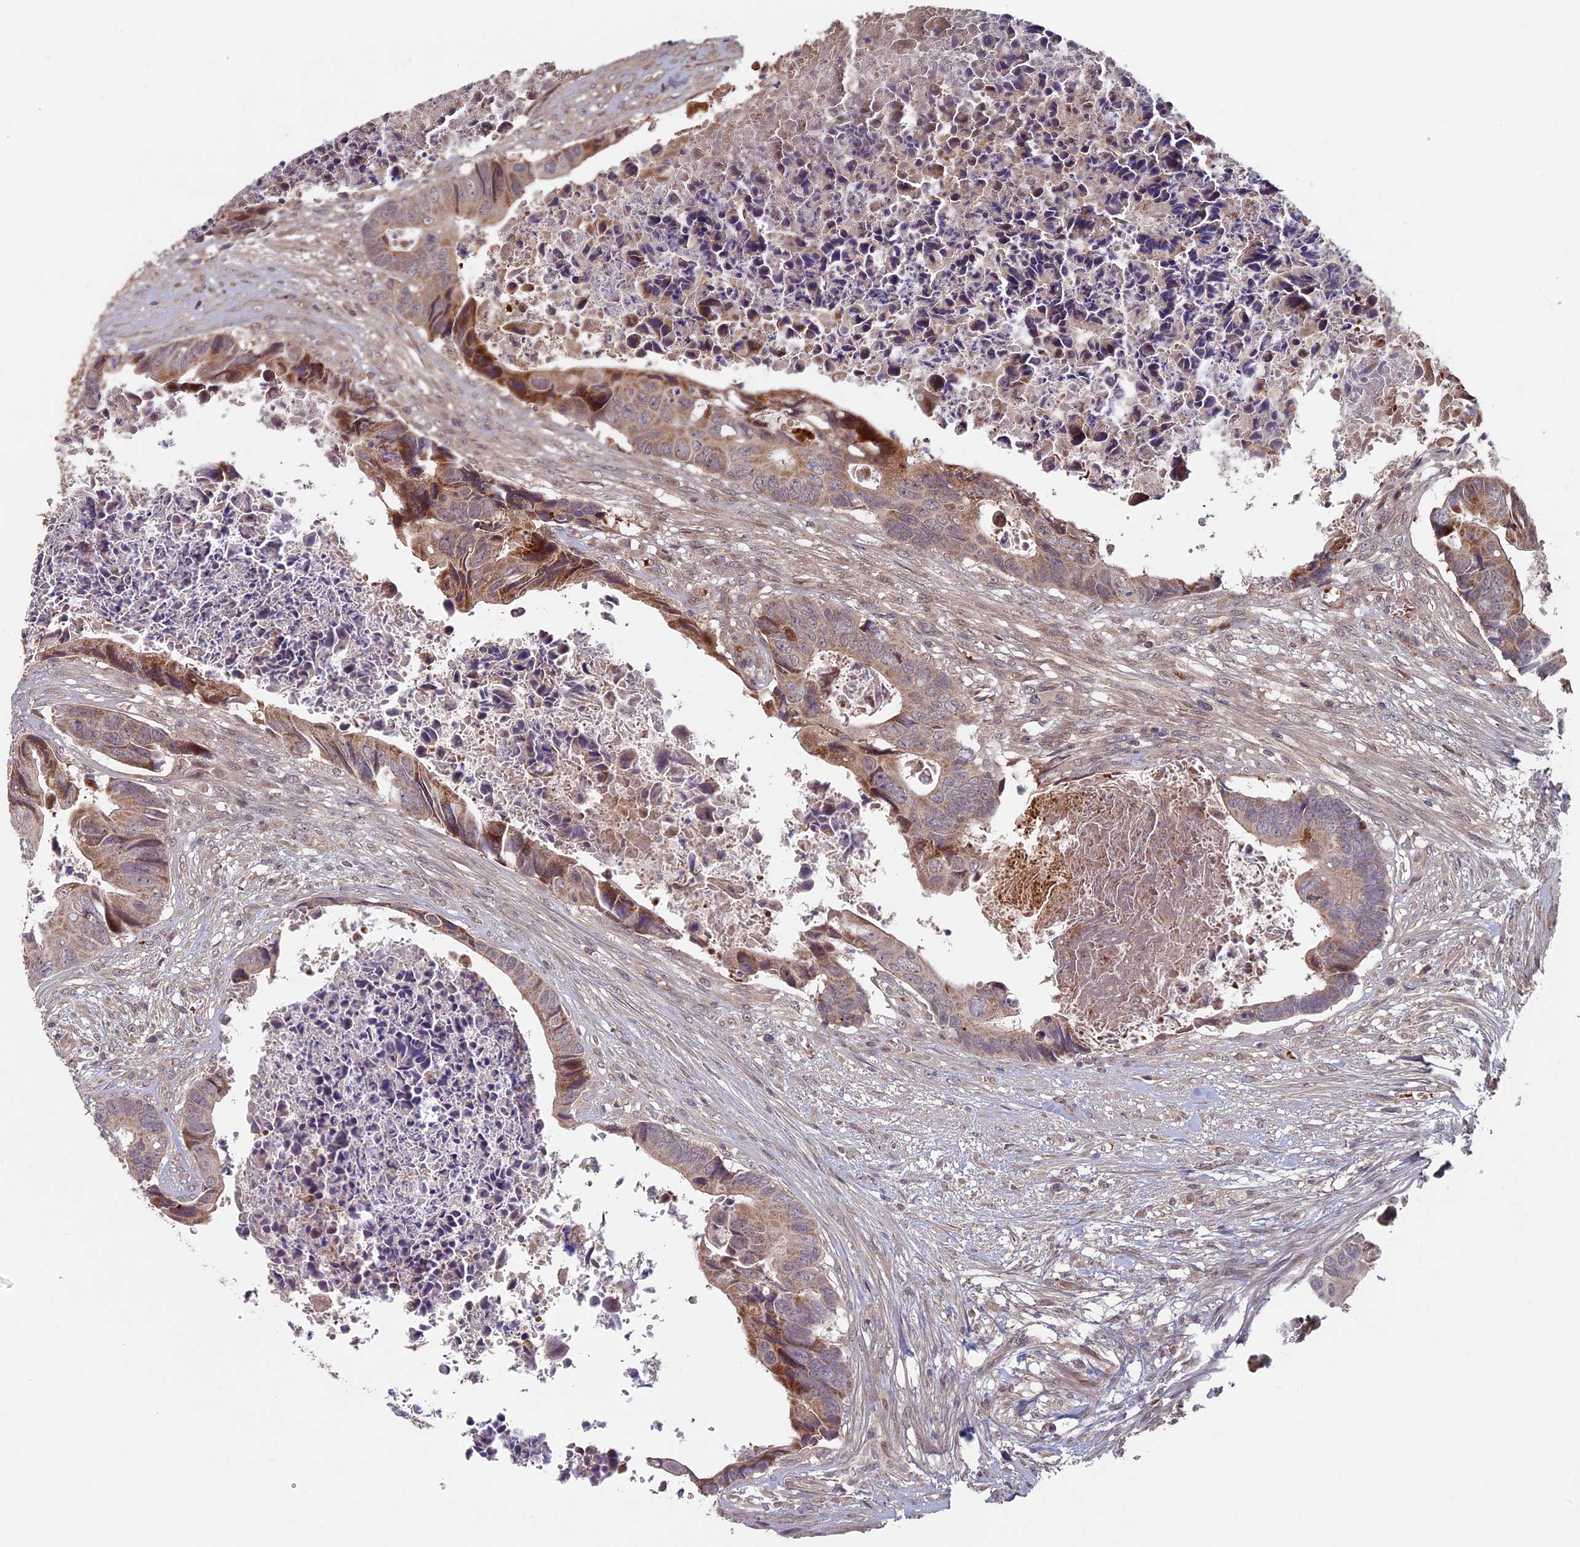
{"staining": {"intensity": "moderate", "quantity": "<25%", "location": "cytoplasmic/membranous"}, "tissue": "colorectal cancer", "cell_type": "Tumor cells", "image_type": "cancer", "snomed": [{"axis": "morphology", "description": "Adenocarcinoma, NOS"}, {"axis": "topography", "description": "Rectum"}], "caption": "Colorectal cancer stained for a protein shows moderate cytoplasmic/membranous positivity in tumor cells. The staining was performed using DAB (3,3'-diaminobenzidine), with brown indicating positive protein expression. Nuclei are stained blue with hematoxylin.", "gene": "RCCD1", "patient": {"sex": "female", "age": 78}}